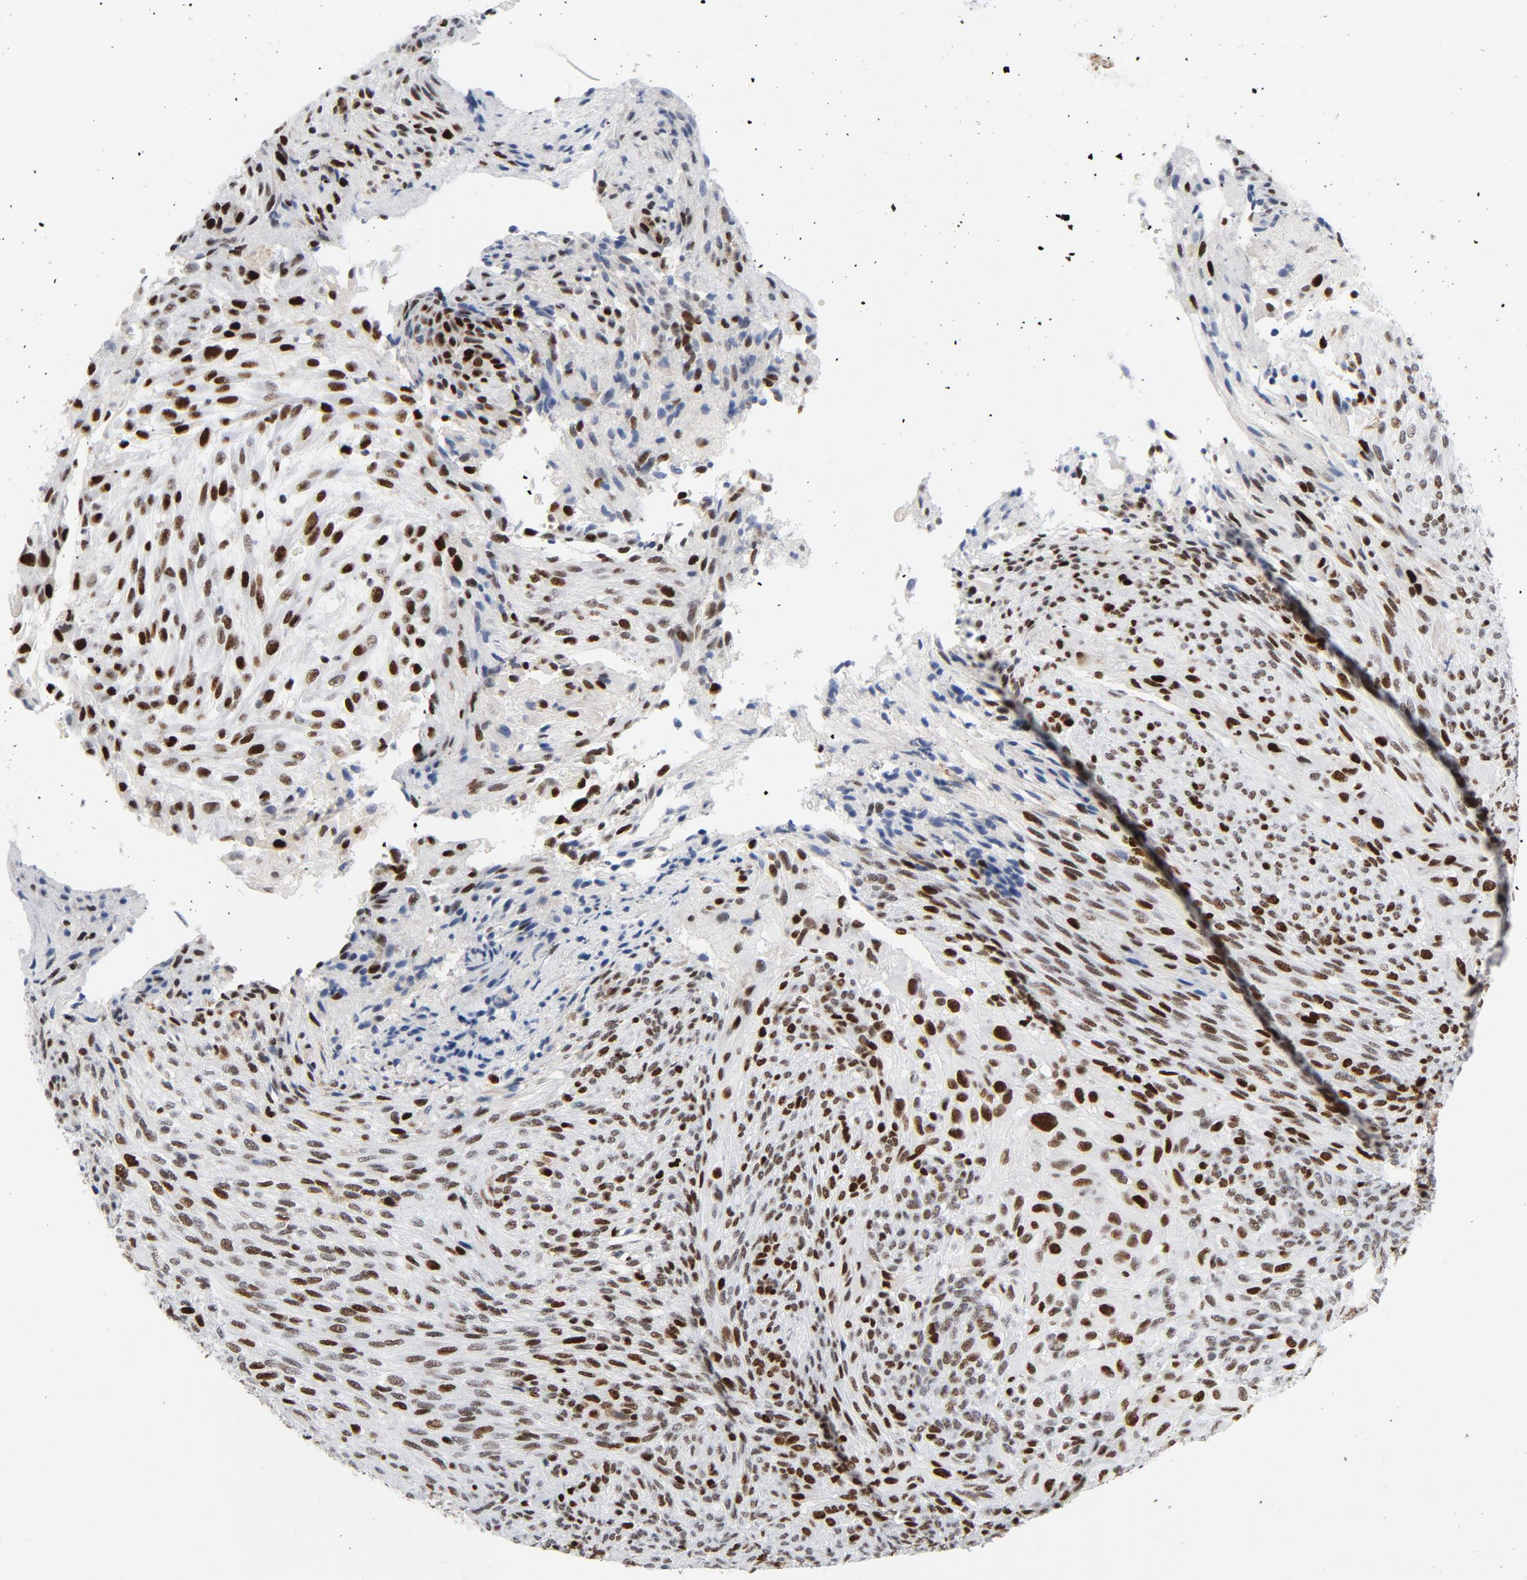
{"staining": {"intensity": "strong", "quantity": ">75%", "location": "nuclear"}, "tissue": "glioma", "cell_type": "Tumor cells", "image_type": "cancer", "snomed": [{"axis": "morphology", "description": "Glioma, malignant, High grade"}, {"axis": "topography", "description": "Cerebral cortex"}], "caption": "High-grade glioma (malignant) was stained to show a protein in brown. There is high levels of strong nuclear expression in approximately >75% of tumor cells.", "gene": "POLD1", "patient": {"sex": "female", "age": 55}}